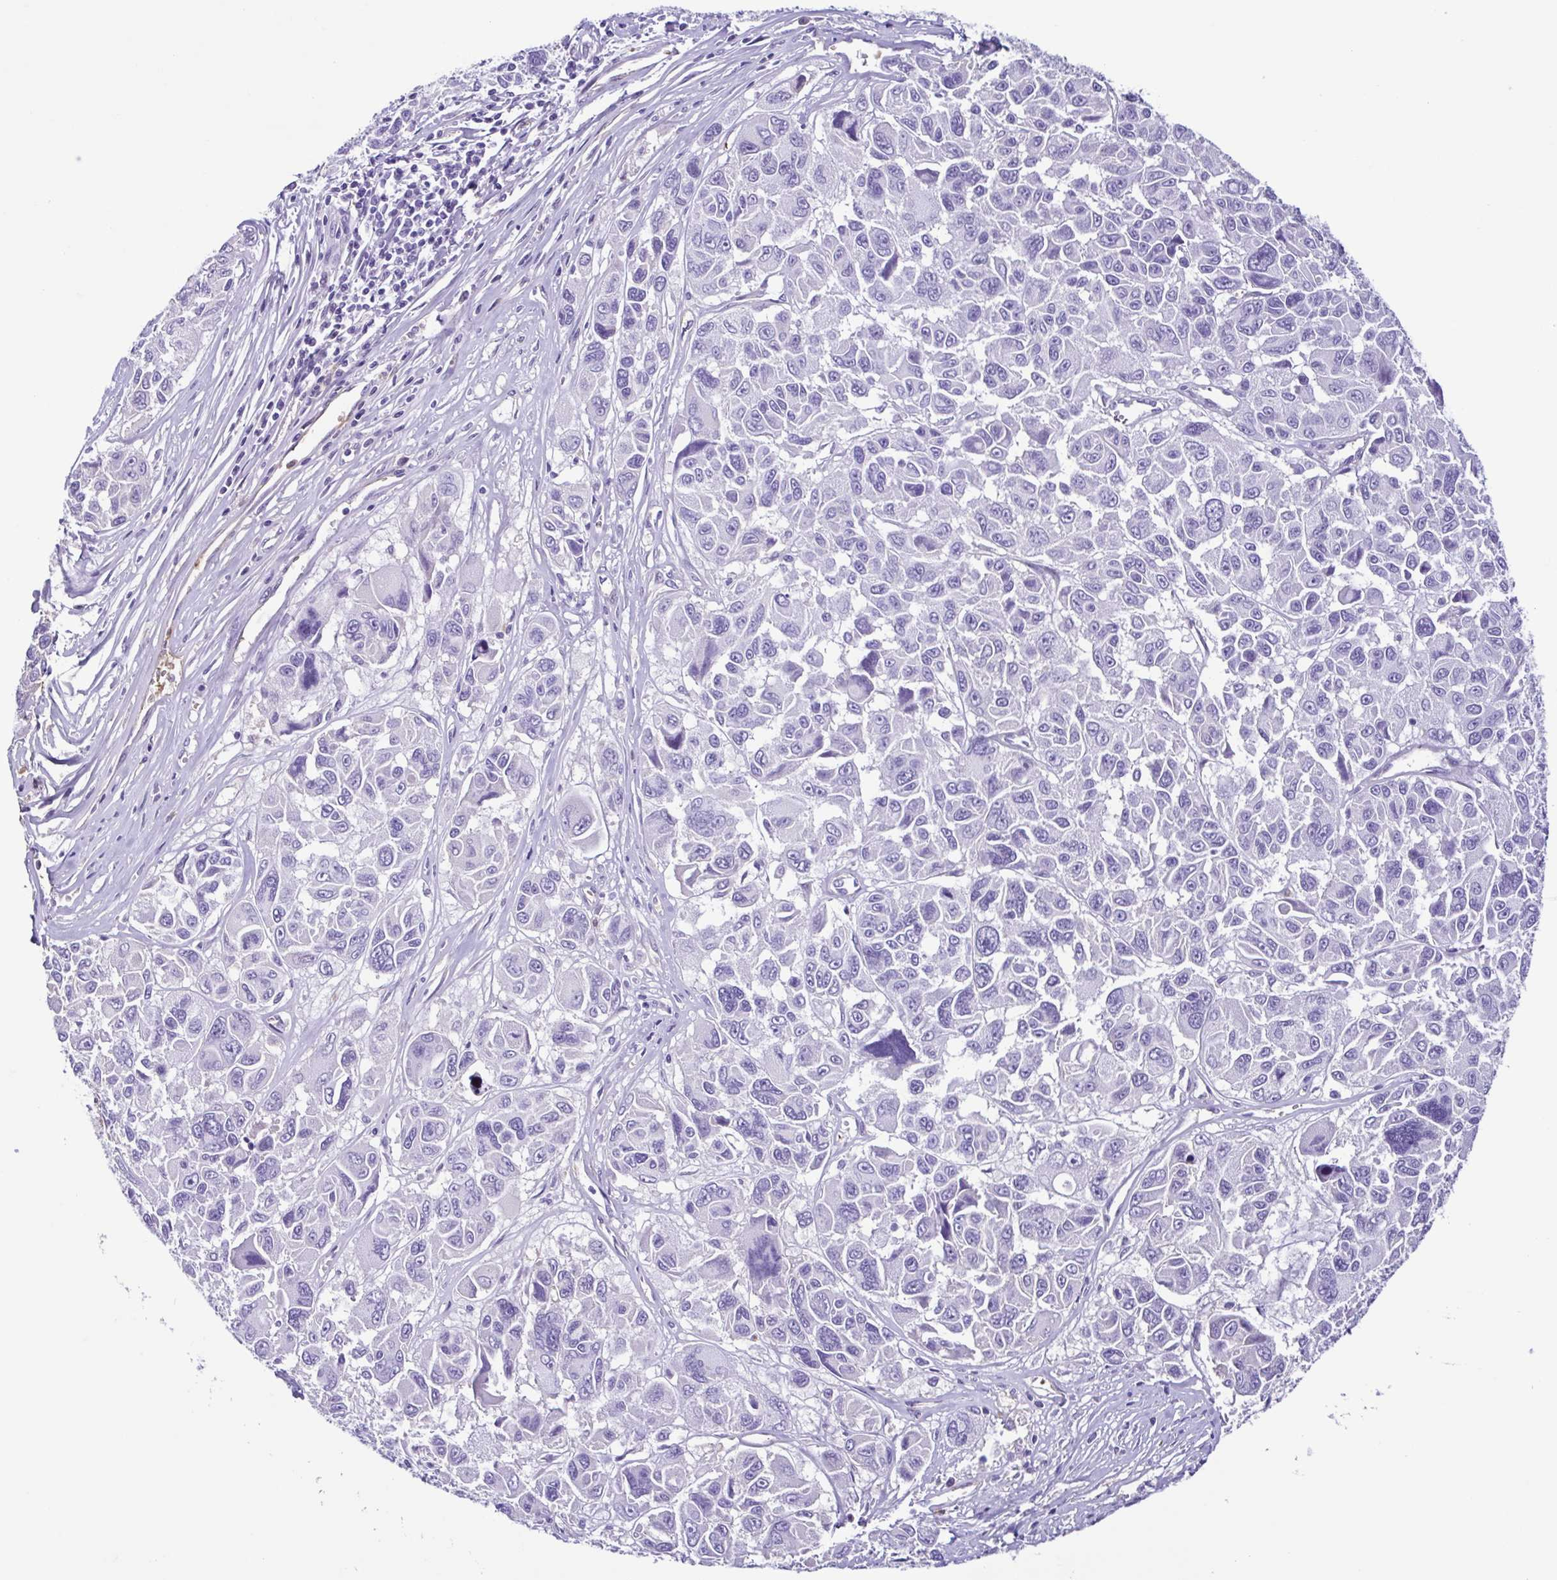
{"staining": {"intensity": "negative", "quantity": "none", "location": "none"}, "tissue": "melanoma", "cell_type": "Tumor cells", "image_type": "cancer", "snomed": [{"axis": "morphology", "description": "Malignant melanoma, NOS"}, {"axis": "topography", "description": "Skin"}], "caption": "Tumor cells are negative for protein expression in human melanoma.", "gene": "CYP11B1", "patient": {"sex": "female", "age": 66}}